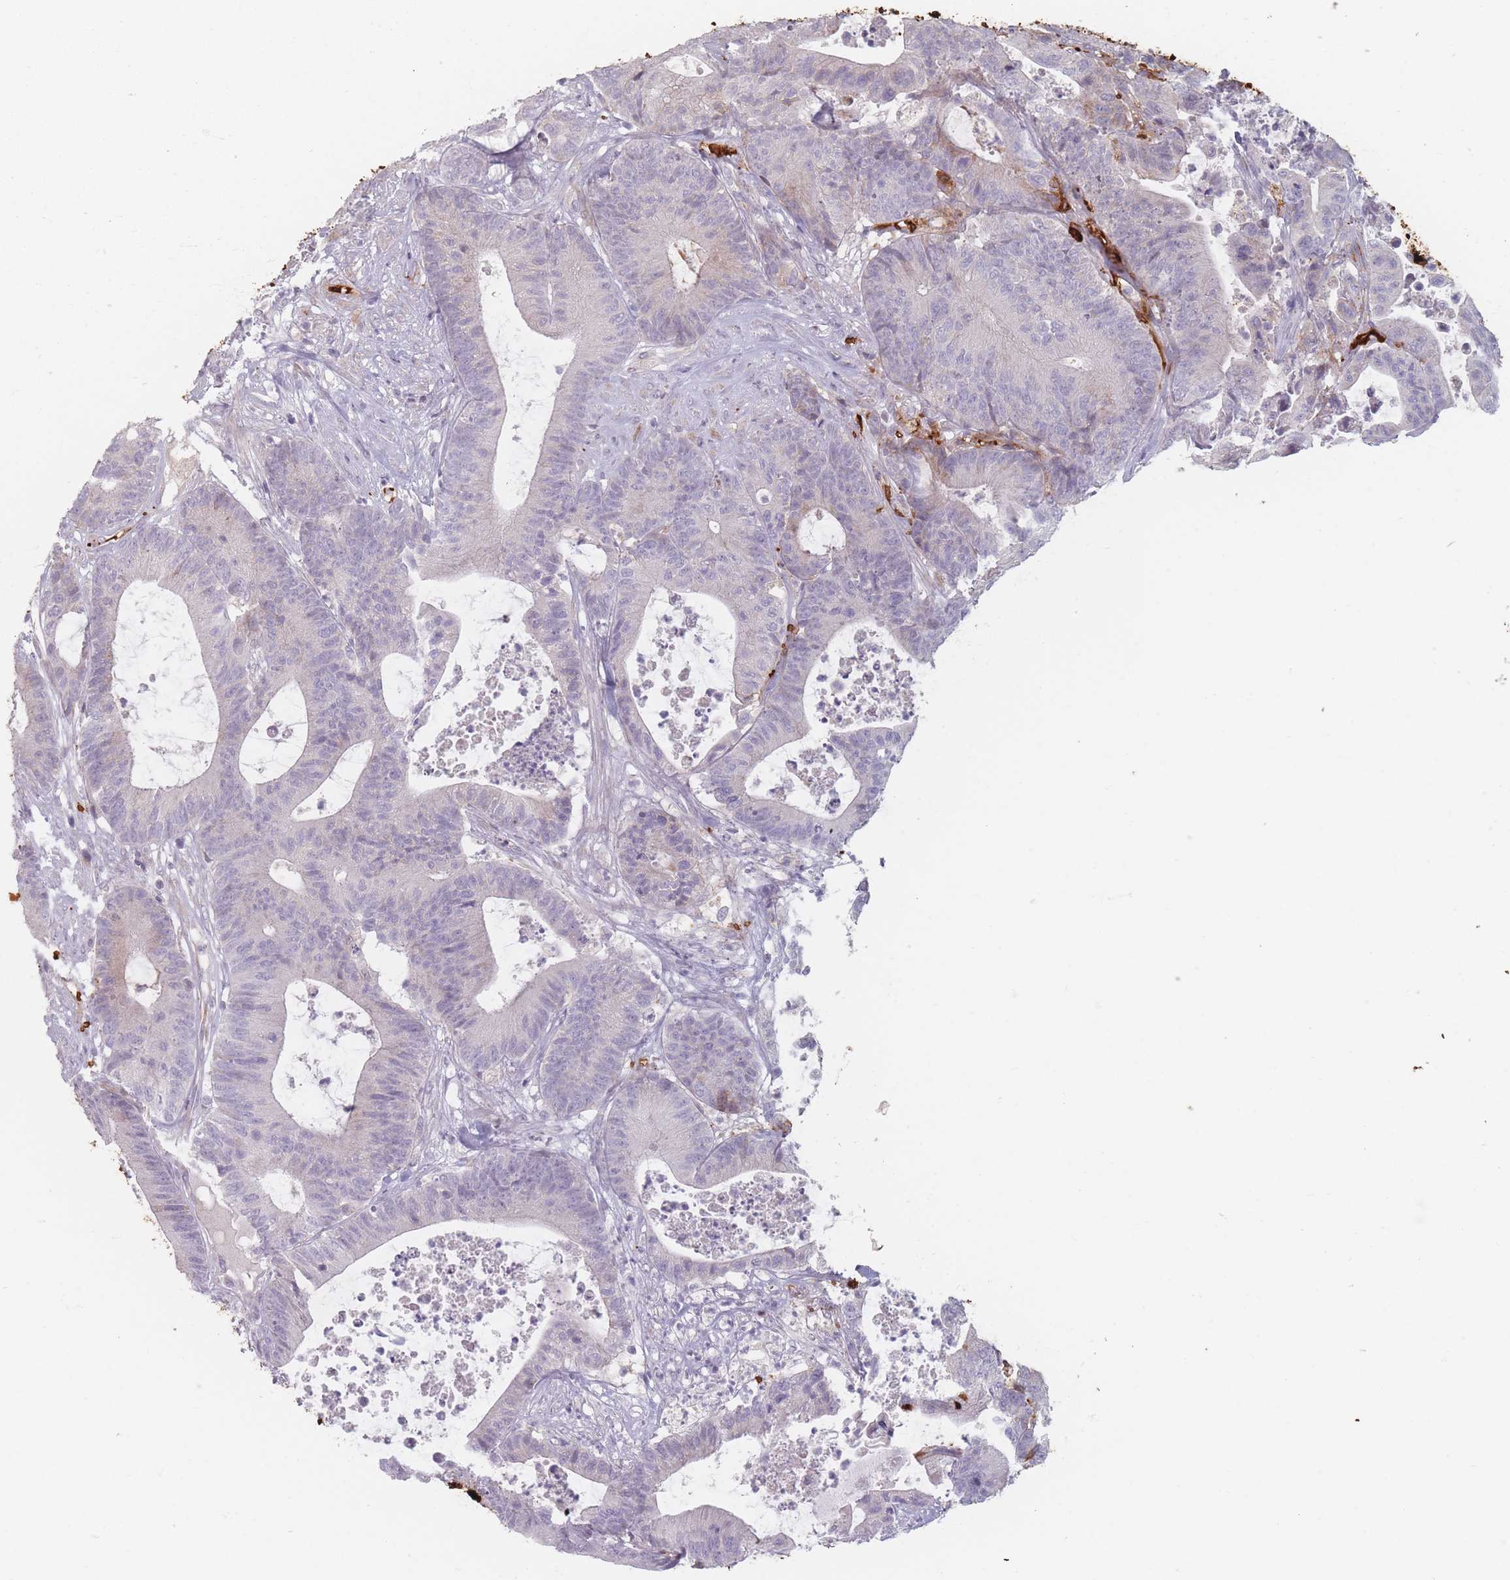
{"staining": {"intensity": "strong", "quantity": "<25%", "location": "cytoplasmic/membranous"}, "tissue": "colorectal cancer", "cell_type": "Tumor cells", "image_type": "cancer", "snomed": [{"axis": "morphology", "description": "Adenocarcinoma, NOS"}, {"axis": "topography", "description": "Colon"}], "caption": "A high-resolution photomicrograph shows immunohistochemistry staining of adenocarcinoma (colorectal), which demonstrates strong cytoplasmic/membranous expression in approximately <25% of tumor cells.", "gene": "SLC2A6", "patient": {"sex": "female", "age": 84}}